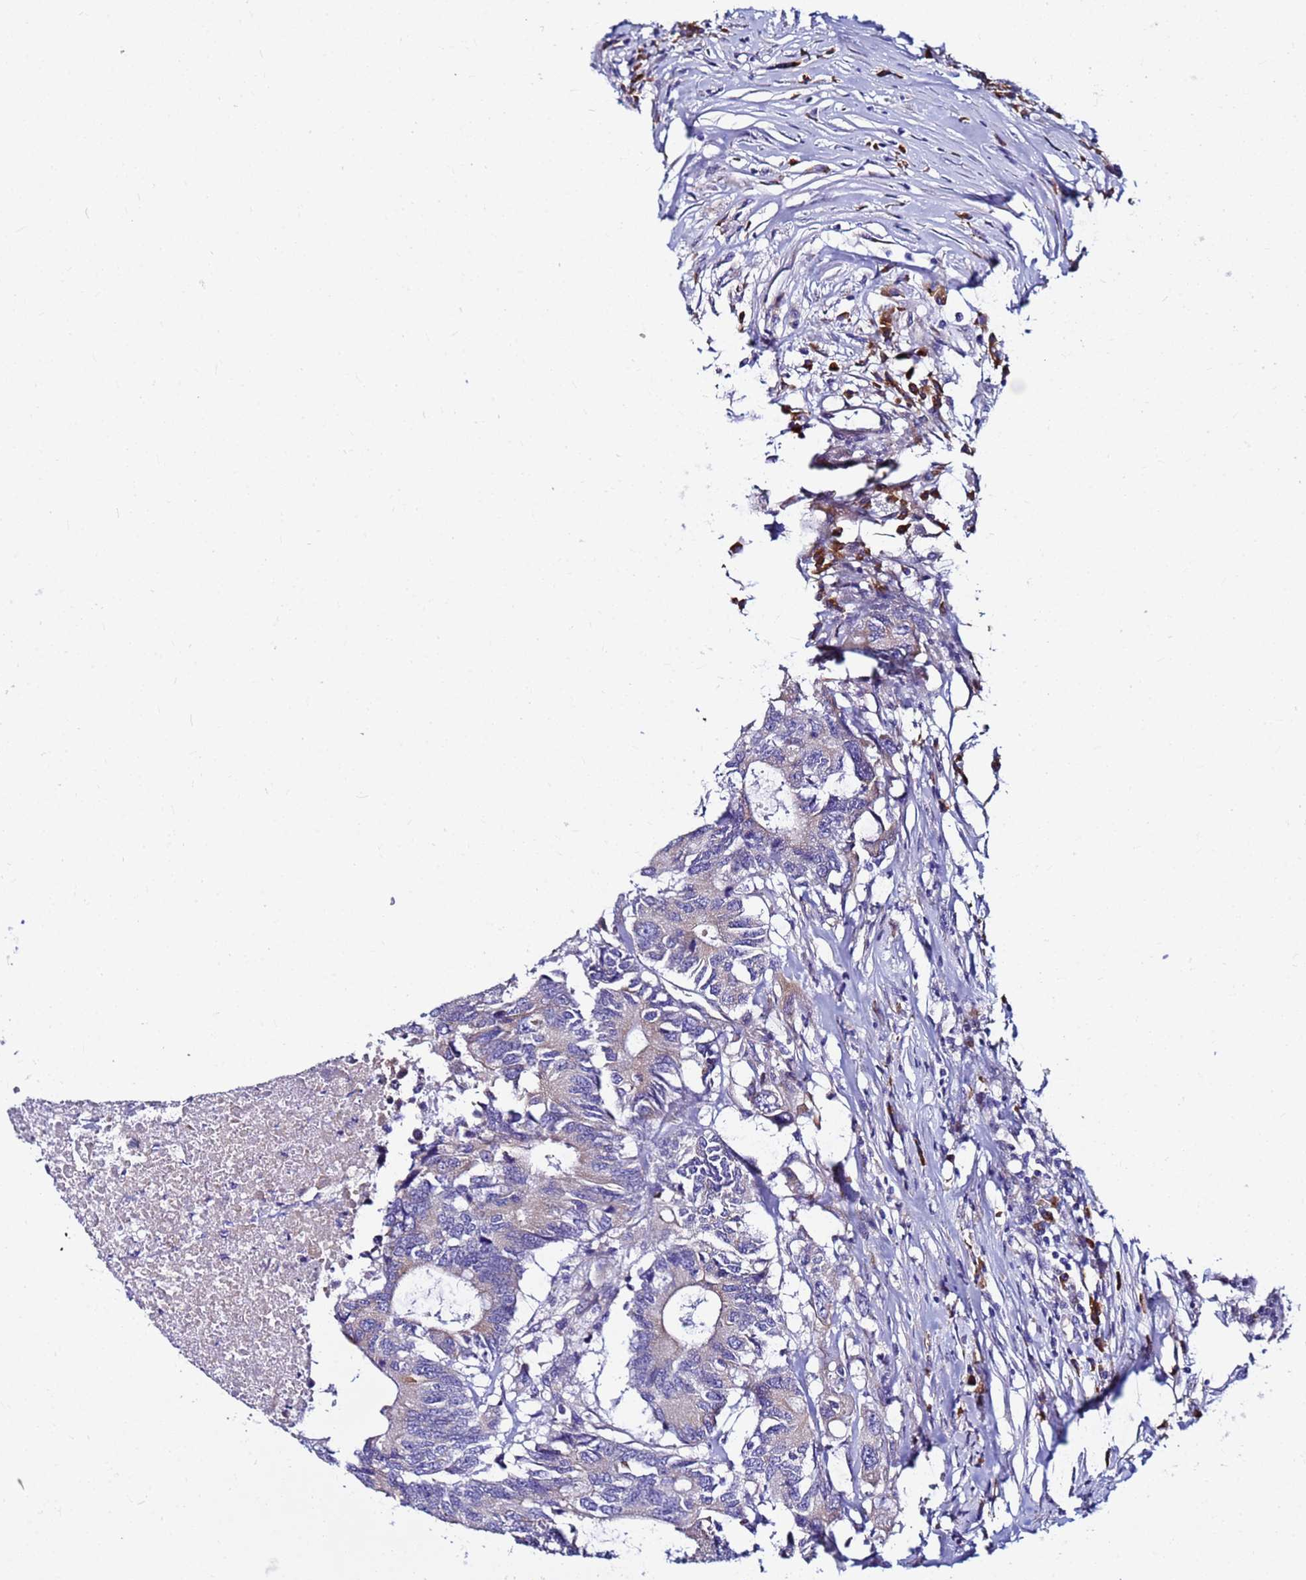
{"staining": {"intensity": "weak", "quantity": "<25%", "location": "cytoplasmic/membranous"}, "tissue": "colorectal cancer", "cell_type": "Tumor cells", "image_type": "cancer", "snomed": [{"axis": "morphology", "description": "Adenocarcinoma, NOS"}, {"axis": "topography", "description": "Colon"}], "caption": "The histopathology image exhibits no staining of tumor cells in colorectal adenocarcinoma.", "gene": "JRKL", "patient": {"sex": "male", "age": 71}}